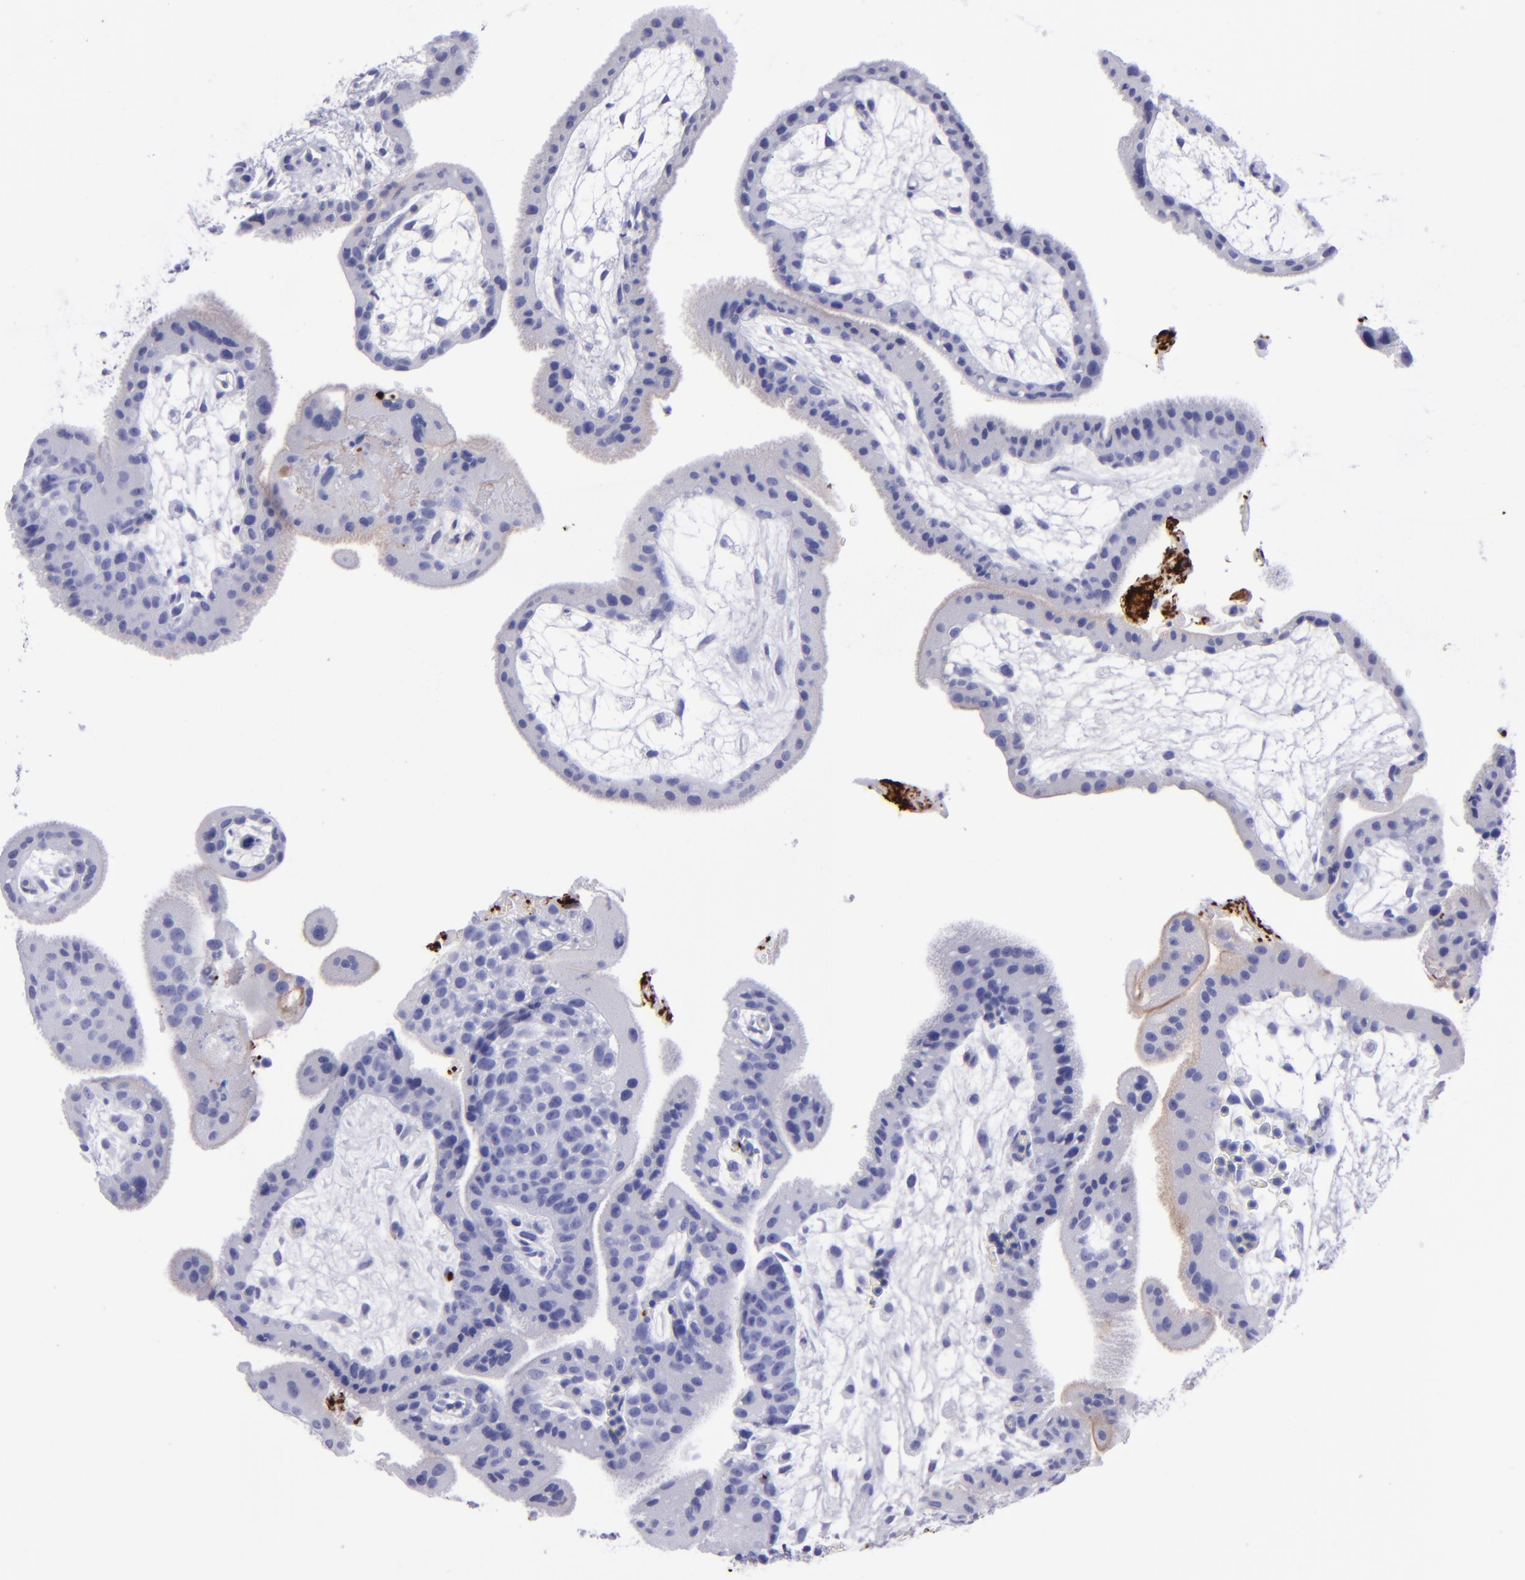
{"staining": {"intensity": "negative", "quantity": "none", "location": "none"}, "tissue": "placenta", "cell_type": "Decidual cells", "image_type": "normal", "snomed": [{"axis": "morphology", "description": "Normal tissue, NOS"}, {"axis": "topography", "description": "Placenta"}], "caption": "The photomicrograph reveals no staining of decidual cells in benign placenta.", "gene": "EFCAB13", "patient": {"sex": "female", "age": 35}}